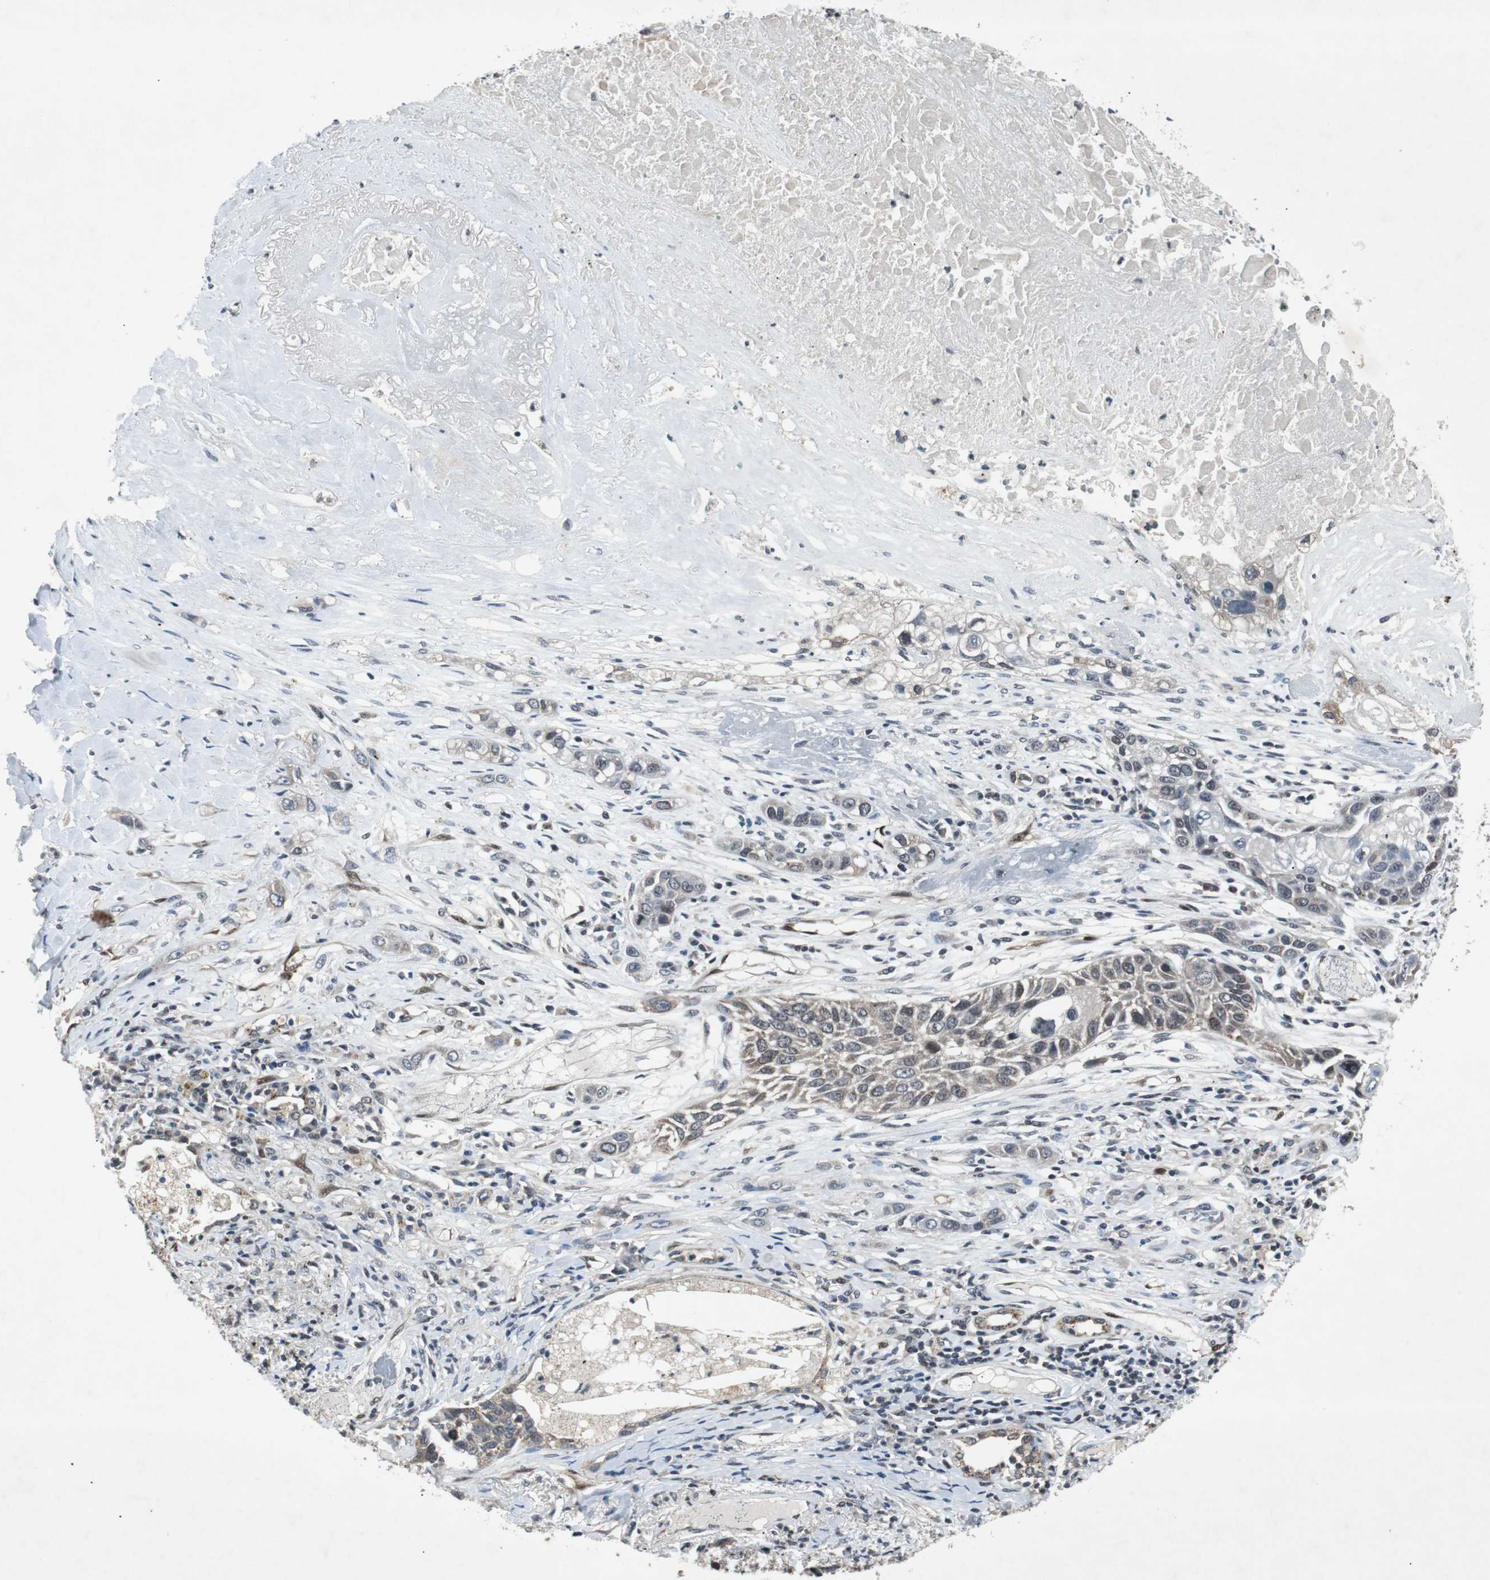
{"staining": {"intensity": "negative", "quantity": "none", "location": "none"}, "tissue": "lung cancer", "cell_type": "Tumor cells", "image_type": "cancer", "snomed": [{"axis": "morphology", "description": "Squamous cell carcinoma, NOS"}, {"axis": "topography", "description": "Lung"}], "caption": "The micrograph displays no significant expression in tumor cells of squamous cell carcinoma (lung).", "gene": "SMAD1", "patient": {"sex": "male", "age": 71}}